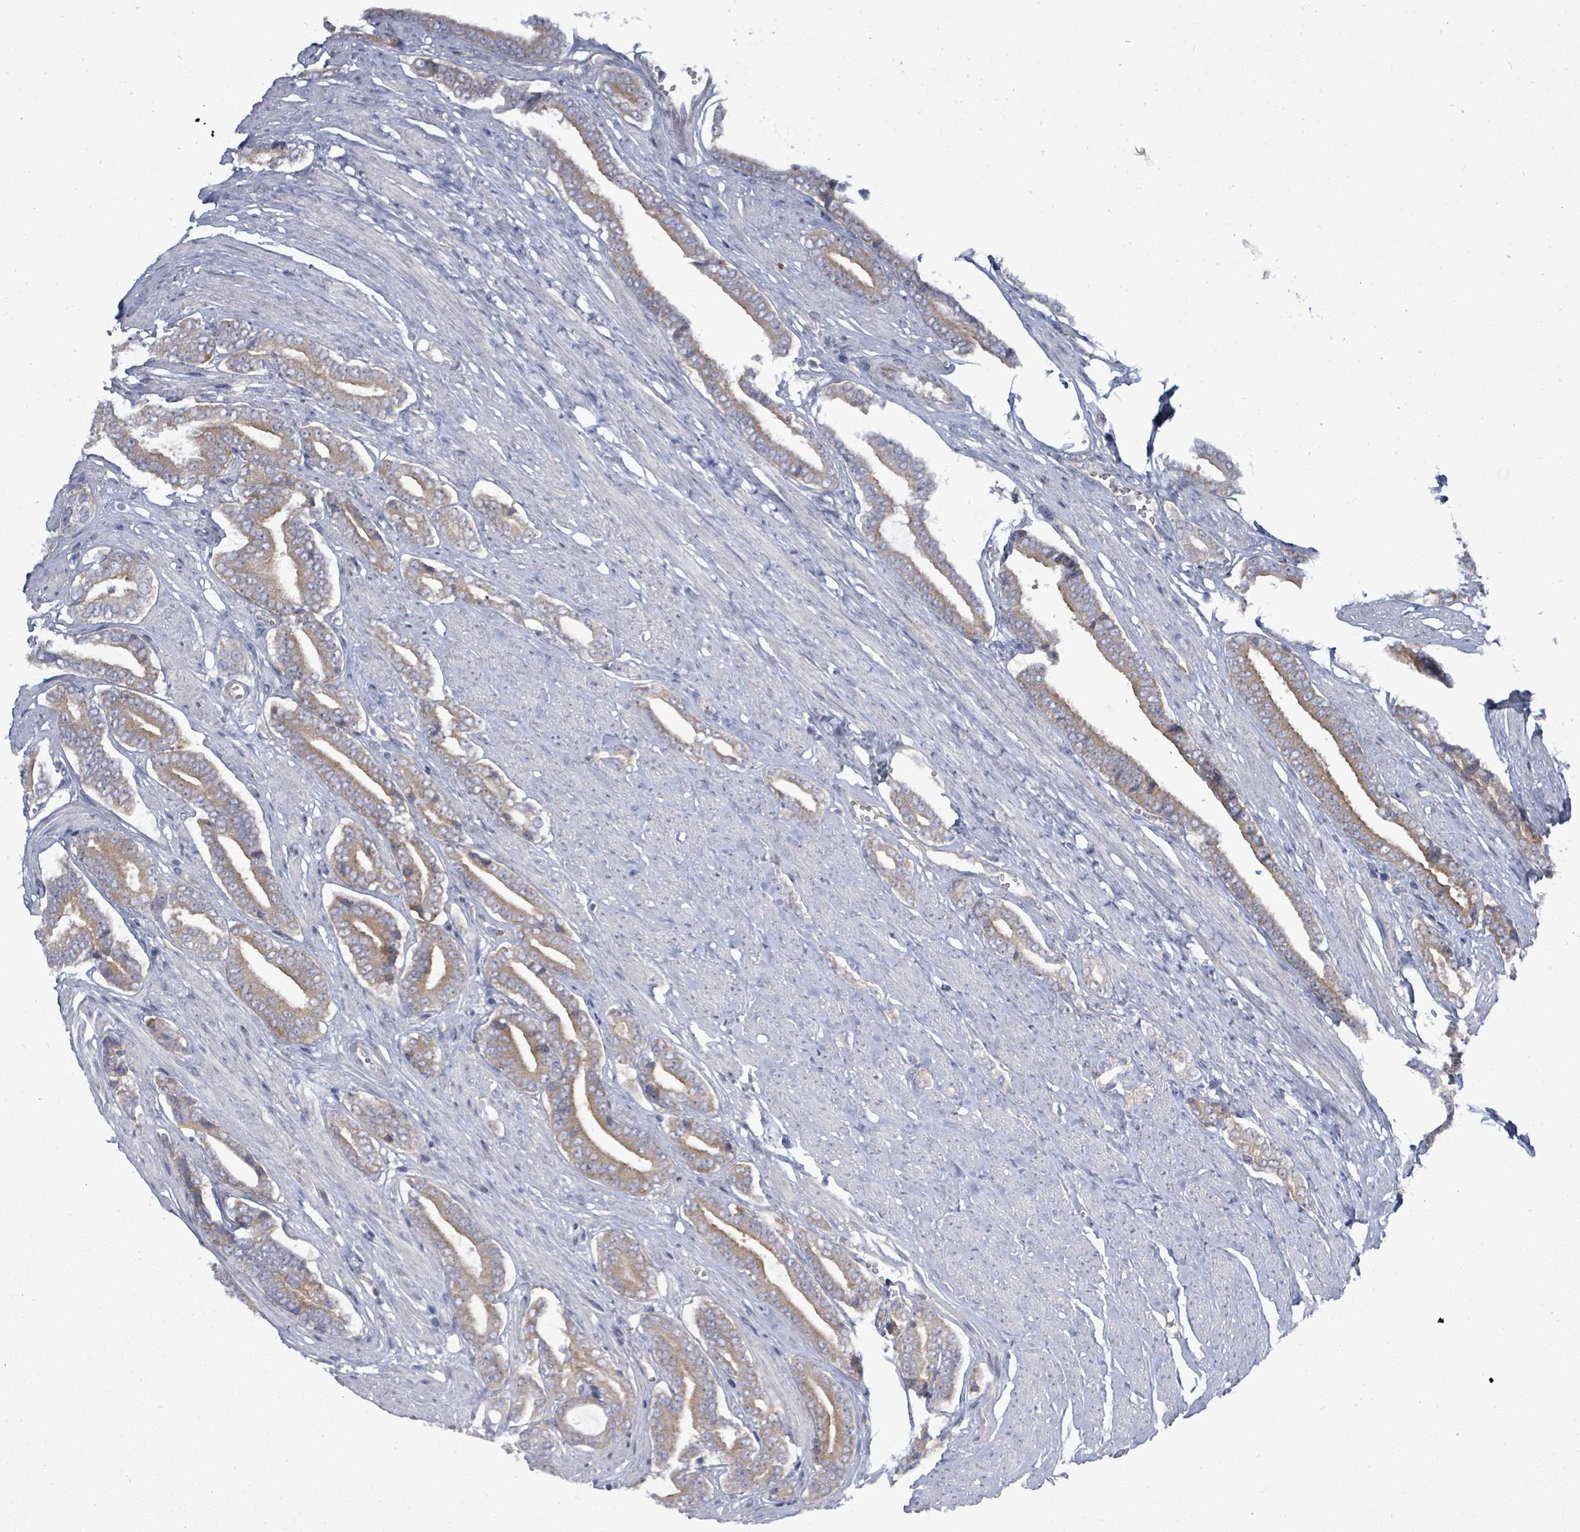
{"staining": {"intensity": "moderate", "quantity": "25%-75%", "location": "cytoplasmic/membranous"}, "tissue": "prostate cancer", "cell_type": "Tumor cells", "image_type": "cancer", "snomed": [{"axis": "morphology", "description": "Adenocarcinoma, NOS"}, {"axis": "topography", "description": "Prostate and seminal vesicle, NOS"}], "caption": "Prostate cancer stained for a protein shows moderate cytoplasmic/membranous positivity in tumor cells.", "gene": "EIF3C", "patient": {"sex": "male", "age": 76}}